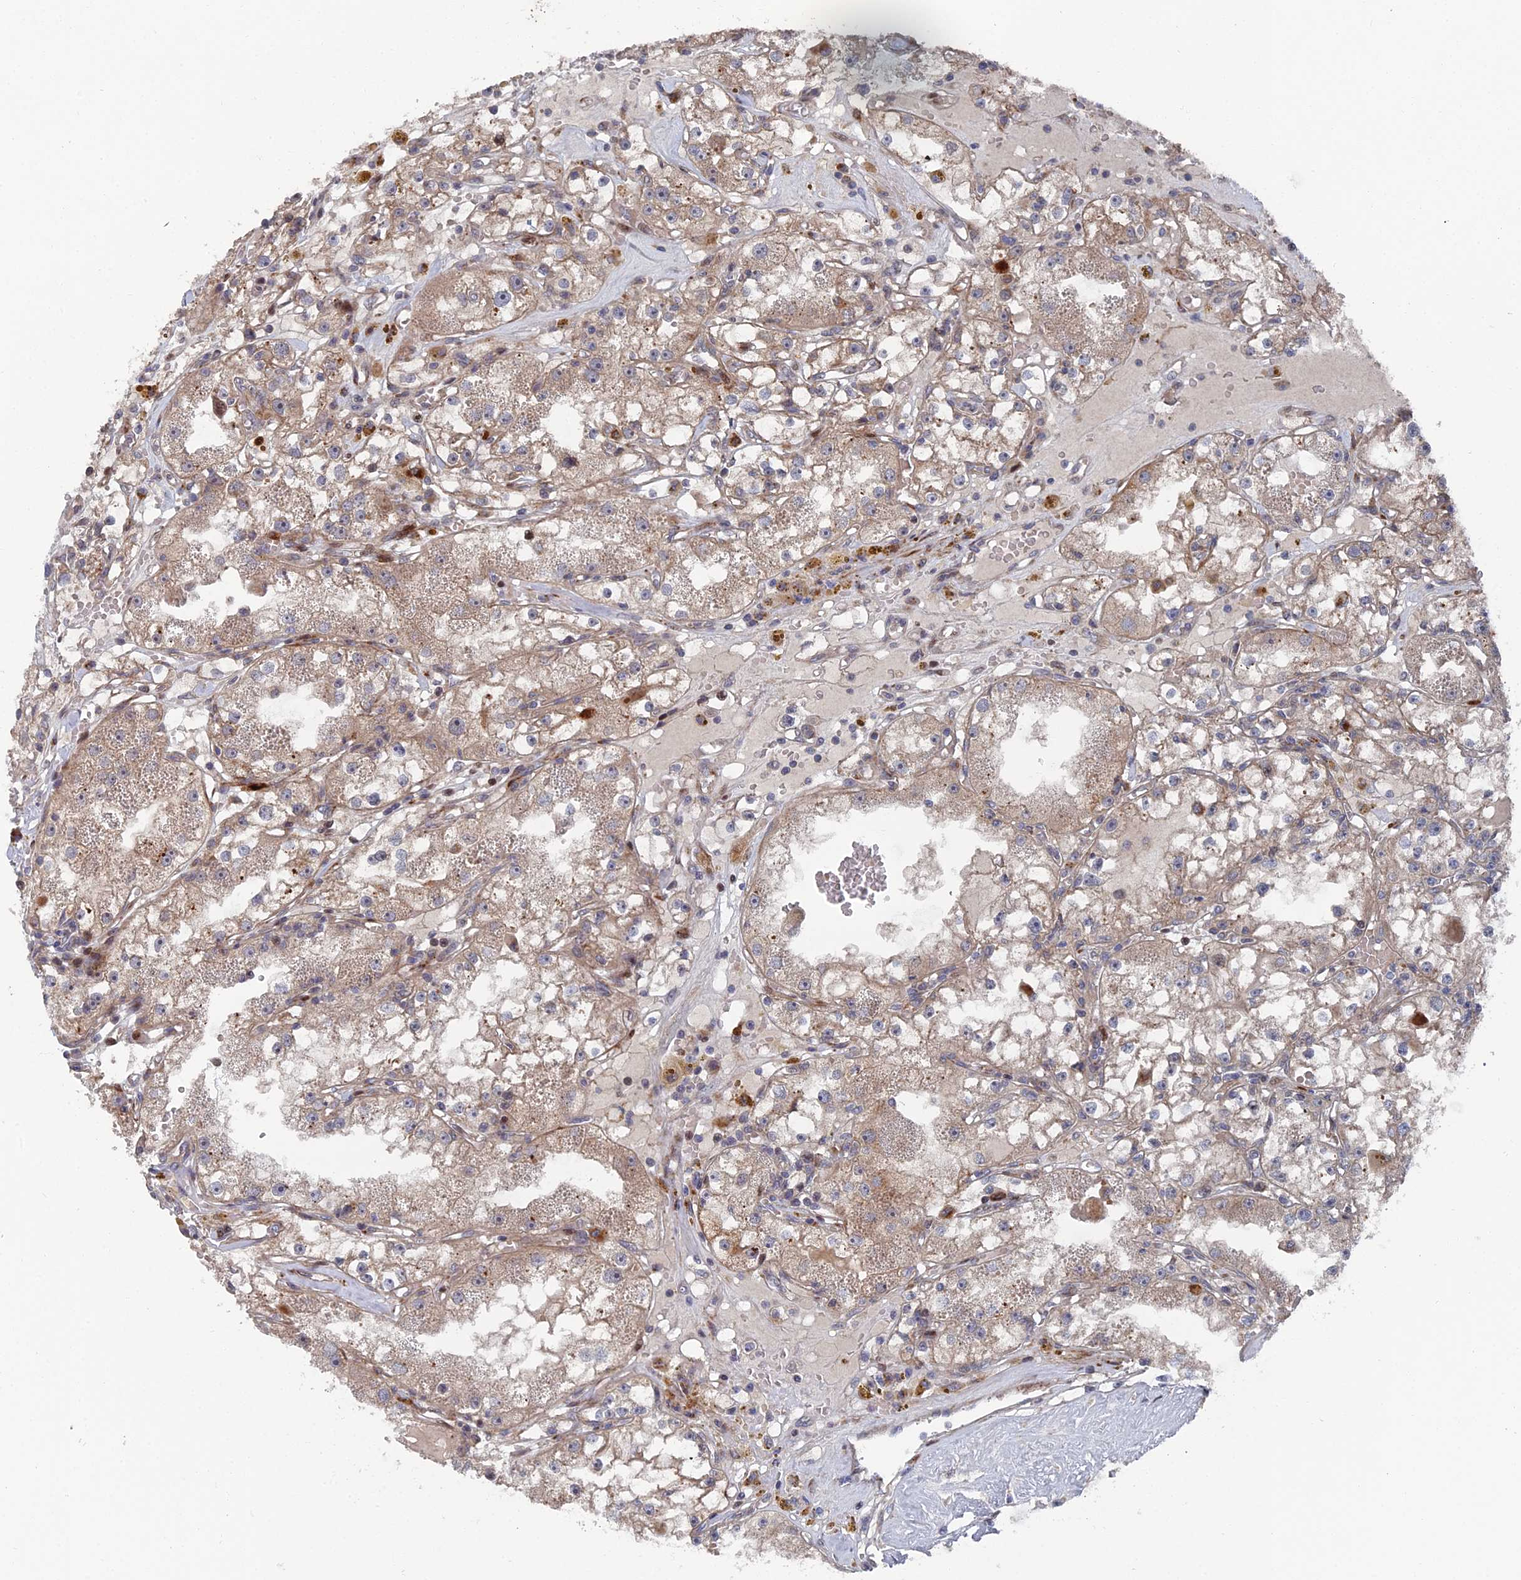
{"staining": {"intensity": "weak", "quantity": ">75%", "location": "cytoplasmic/membranous"}, "tissue": "renal cancer", "cell_type": "Tumor cells", "image_type": "cancer", "snomed": [{"axis": "morphology", "description": "Adenocarcinoma, NOS"}, {"axis": "topography", "description": "Kidney"}], "caption": "Immunohistochemical staining of renal cancer (adenocarcinoma) displays weak cytoplasmic/membranous protein expression in about >75% of tumor cells.", "gene": "GTF2IRD1", "patient": {"sex": "male", "age": 56}}